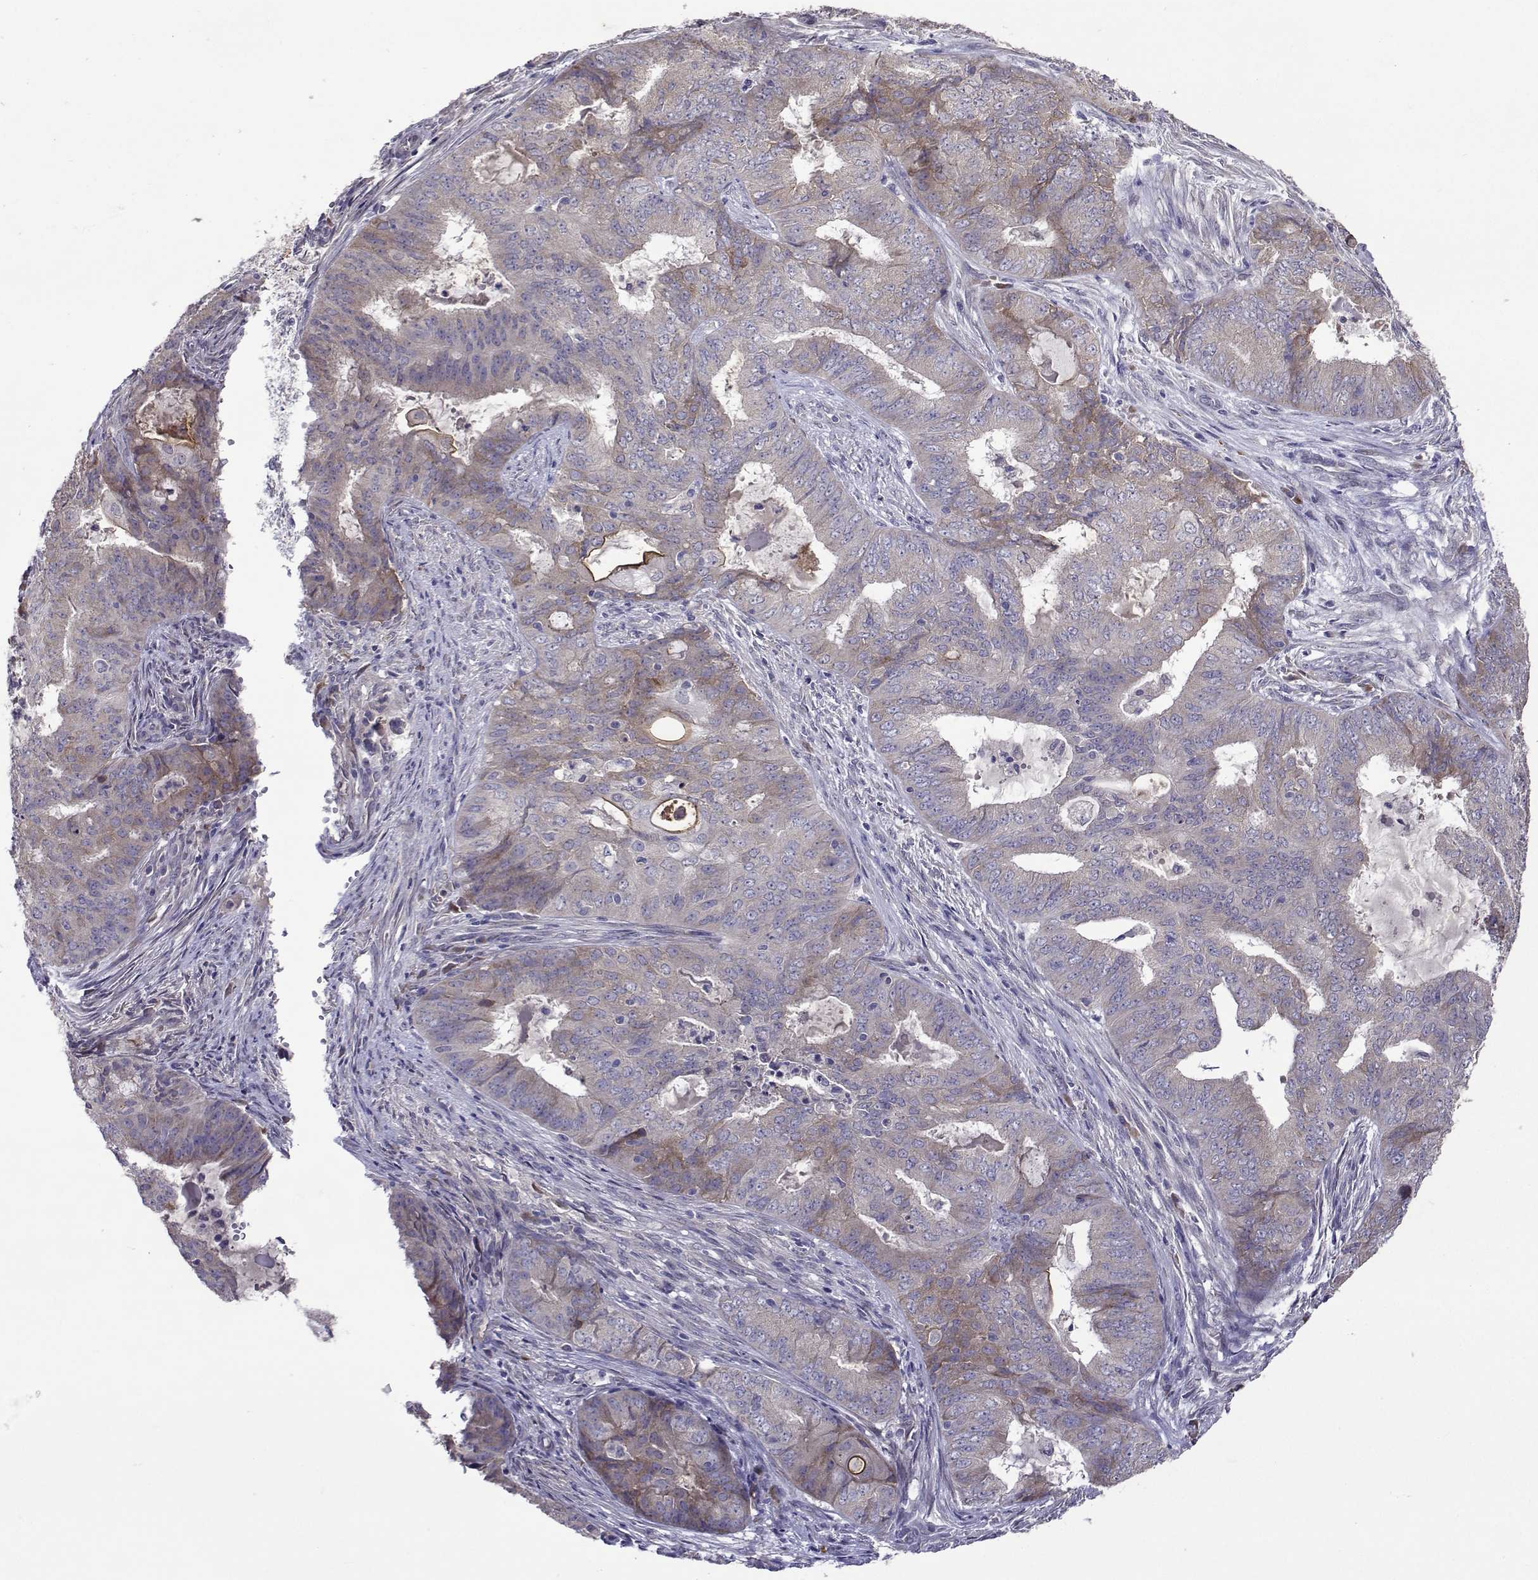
{"staining": {"intensity": "negative", "quantity": "none", "location": "none"}, "tissue": "endometrial cancer", "cell_type": "Tumor cells", "image_type": "cancer", "snomed": [{"axis": "morphology", "description": "Adenocarcinoma, NOS"}, {"axis": "topography", "description": "Endometrium"}], "caption": "Immunohistochemistry of endometrial cancer (adenocarcinoma) exhibits no positivity in tumor cells.", "gene": "TARBP2", "patient": {"sex": "female", "age": 62}}